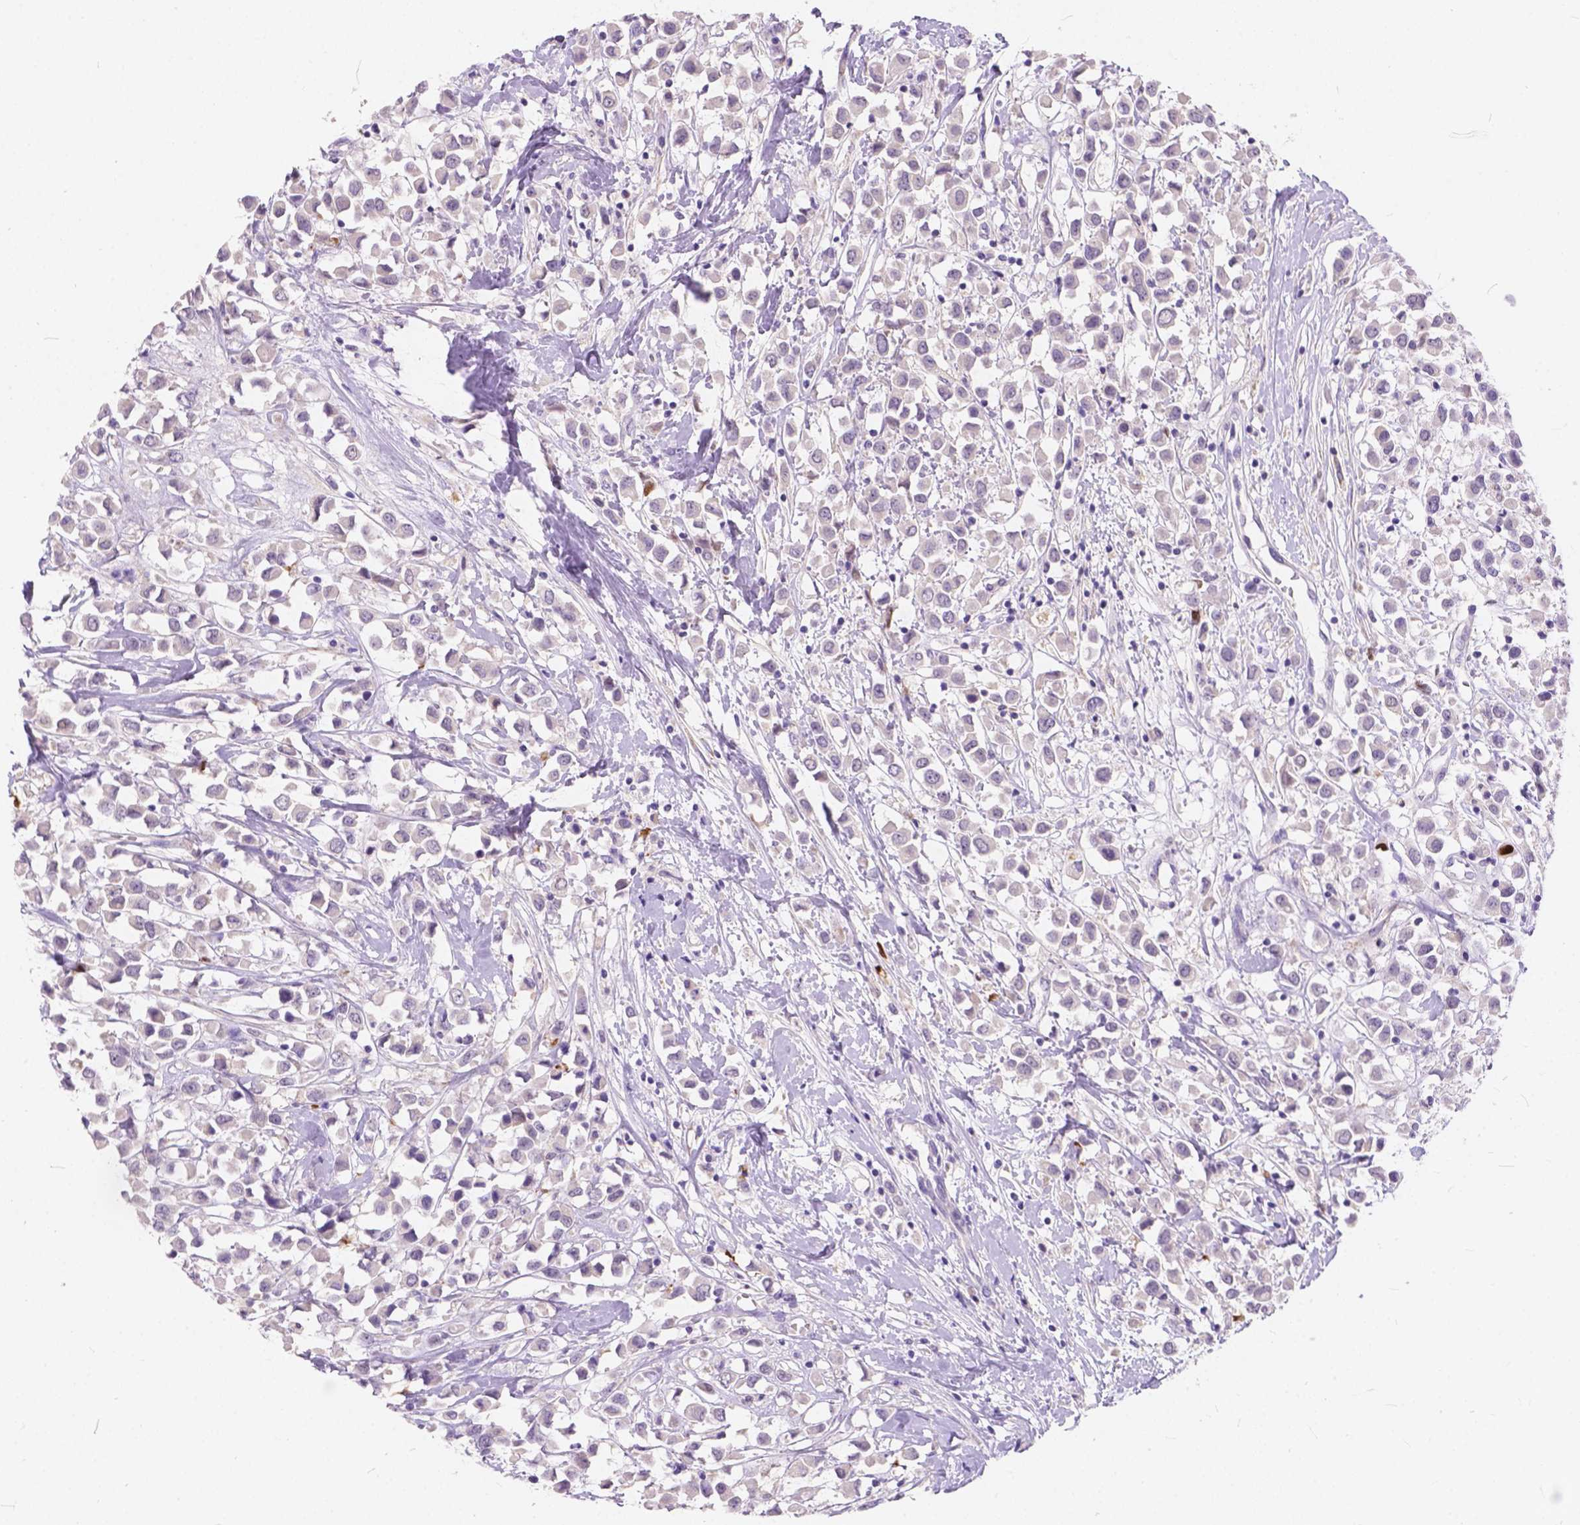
{"staining": {"intensity": "negative", "quantity": "none", "location": "none"}, "tissue": "breast cancer", "cell_type": "Tumor cells", "image_type": "cancer", "snomed": [{"axis": "morphology", "description": "Duct carcinoma"}, {"axis": "topography", "description": "Breast"}], "caption": "Immunohistochemical staining of human infiltrating ductal carcinoma (breast) shows no significant positivity in tumor cells.", "gene": "PEX11G", "patient": {"sex": "female", "age": 61}}